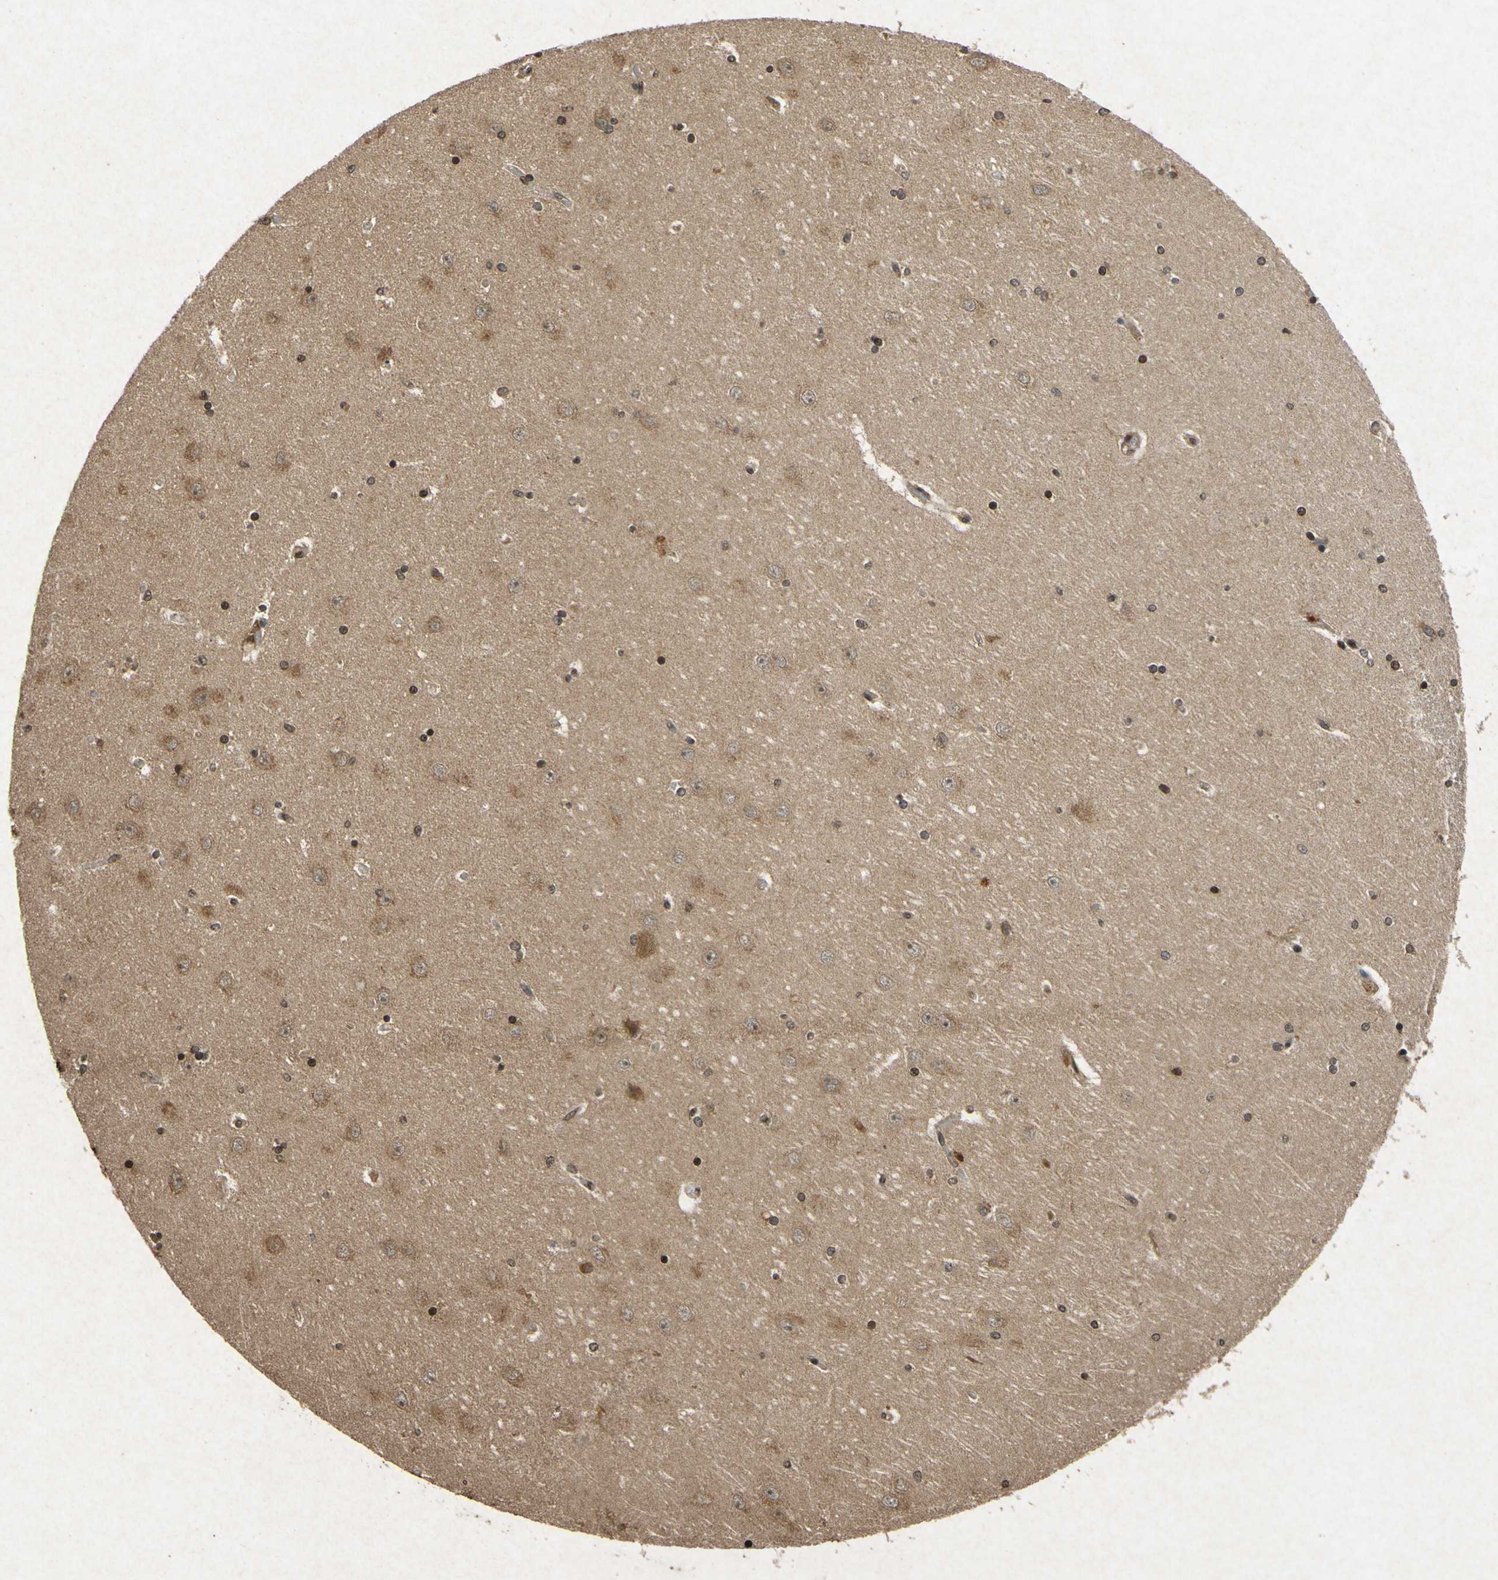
{"staining": {"intensity": "strong", "quantity": ">75%", "location": "nuclear"}, "tissue": "hippocampus", "cell_type": "Glial cells", "image_type": "normal", "snomed": [{"axis": "morphology", "description": "Normal tissue, NOS"}, {"axis": "topography", "description": "Hippocampus"}], "caption": "An image of hippocampus stained for a protein displays strong nuclear brown staining in glial cells. (DAB (3,3'-diaminobenzidine) IHC with brightfield microscopy, high magnification).", "gene": "ATP6V1H", "patient": {"sex": "female", "age": 54}}